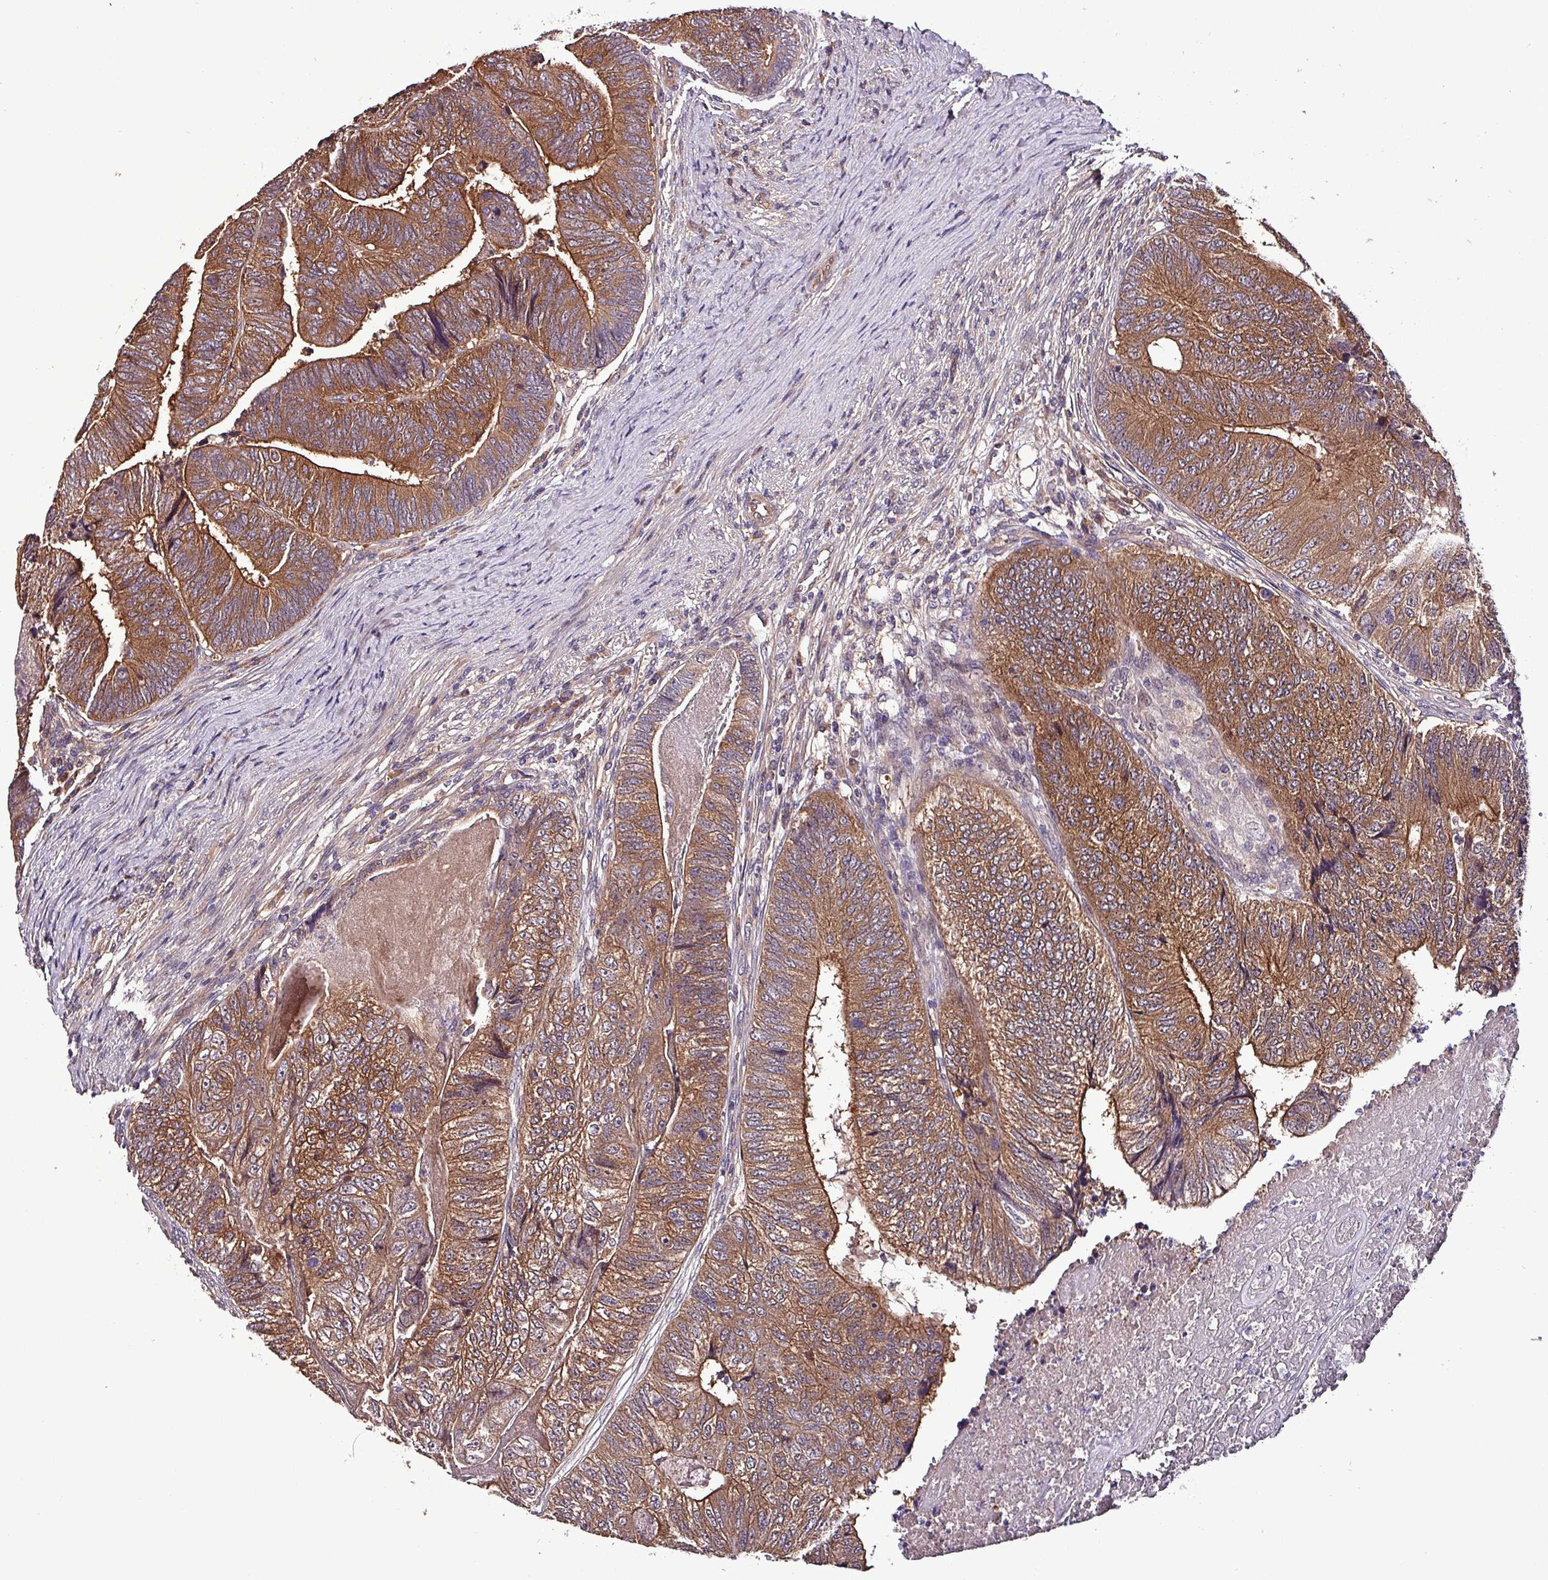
{"staining": {"intensity": "moderate", "quantity": ">75%", "location": "cytoplasmic/membranous"}, "tissue": "colorectal cancer", "cell_type": "Tumor cells", "image_type": "cancer", "snomed": [{"axis": "morphology", "description": "Adenocarcinoma, NOS"}, {"axis": "topography", "description": "Colon"}], "caption": "About >75% of tumor cells in human colorectal cancer (adenocarcinoma) show moderate cytoplasmic/membranous protein expression as visualized by brown immunohistochemical staining.", "gene": "PAFAH1B2", "patient": {"sex": "female", "age": 67}}